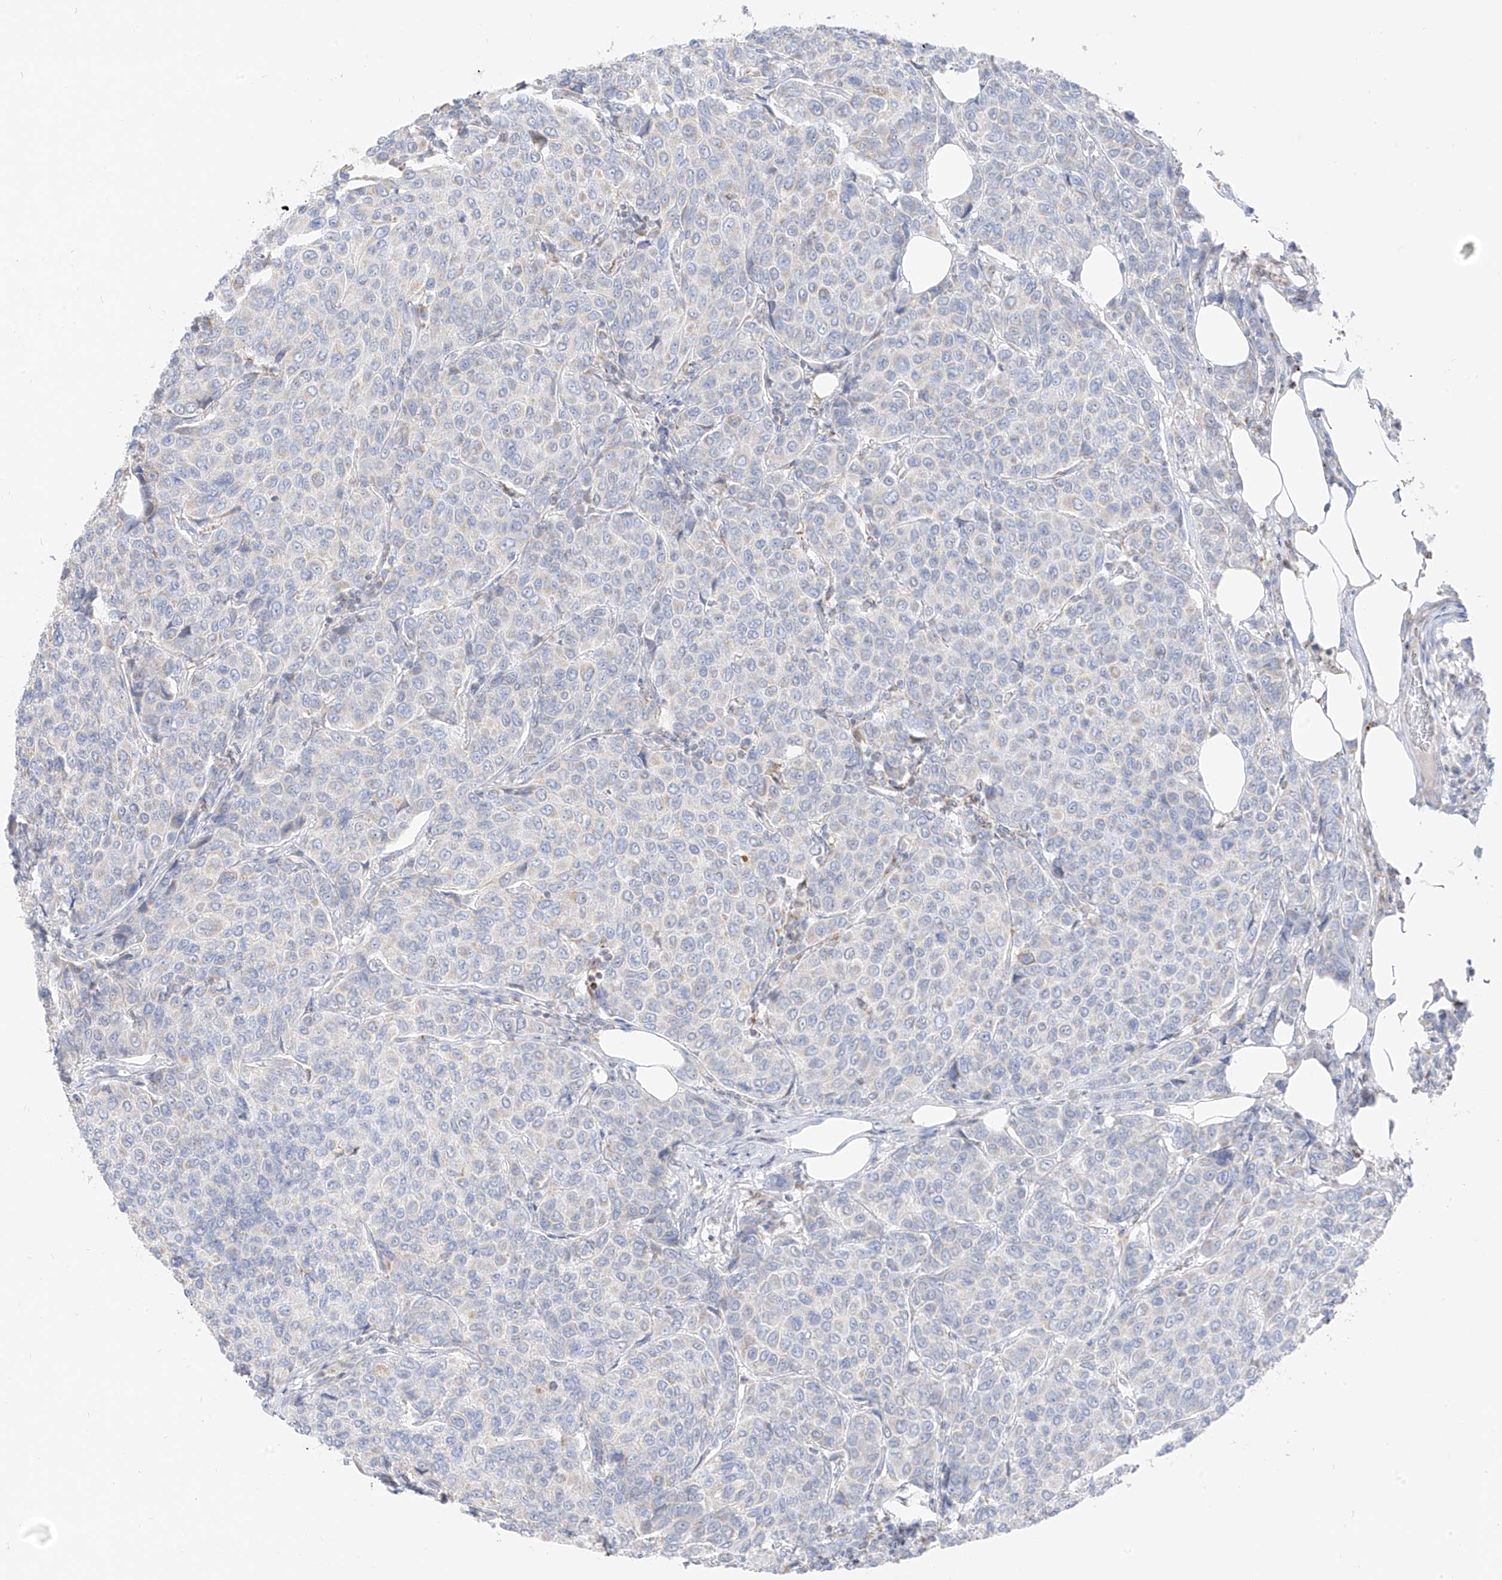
{"staining": {"intensity": "negative", "quantity": "none", "location": "none"}, "tissue": "breast cancer", "cell_type": "Tumor cells", "image_type": "cancer", "snomed": [{"axis": "morphology", "description": "Duct carcinoma"}, {"axis": "topography", "description": "Breast"}], "caption": "Histopathology image shows no protein expression in tumor cells of breast intraductal carcinoma tissue.", "gene": "ETHE1", "patient": {"sex": "female", "age": 55}}